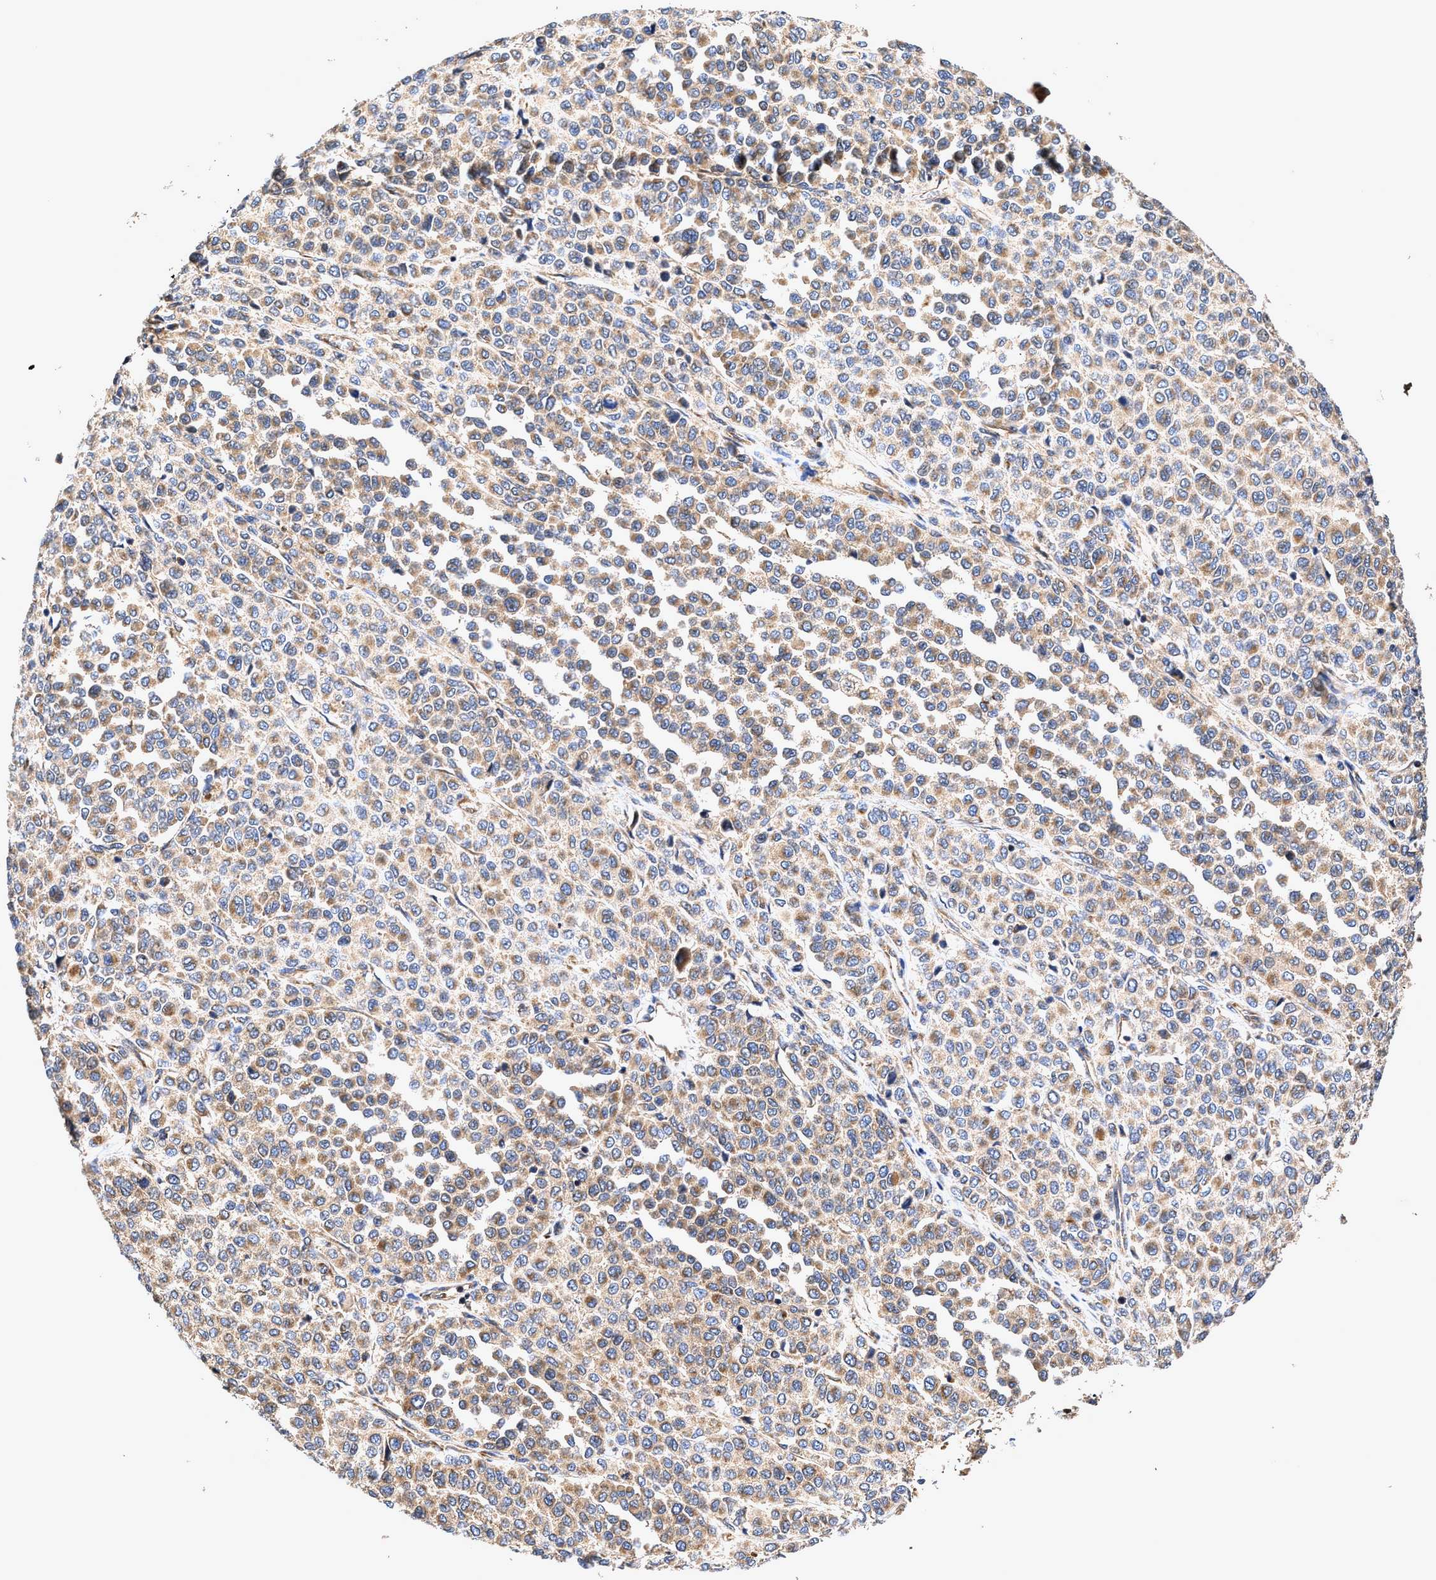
{"staining": {"intensity": "moderate", "quantity": ">75%", "location": "cytoplasmic/membranous"}, "tissue": "melanoma", "cell_type": "Tumor cells", "image_type": "cancer", "snomed": [{"axis": "morphology", "description": "Malignant melanoma, Metastatic site"}, {"axis": "topography", "description": "Pancreas"}], "caption": "IHC image of malignant melanoma (metastatic site) stained for a protein (brown), which reveals medium levels of moderate cytoplasmic/membranous positivity in about >75% of tumor cells.", "gene": "EFNA4", "patient": {"sex": "female", "age": 30}}